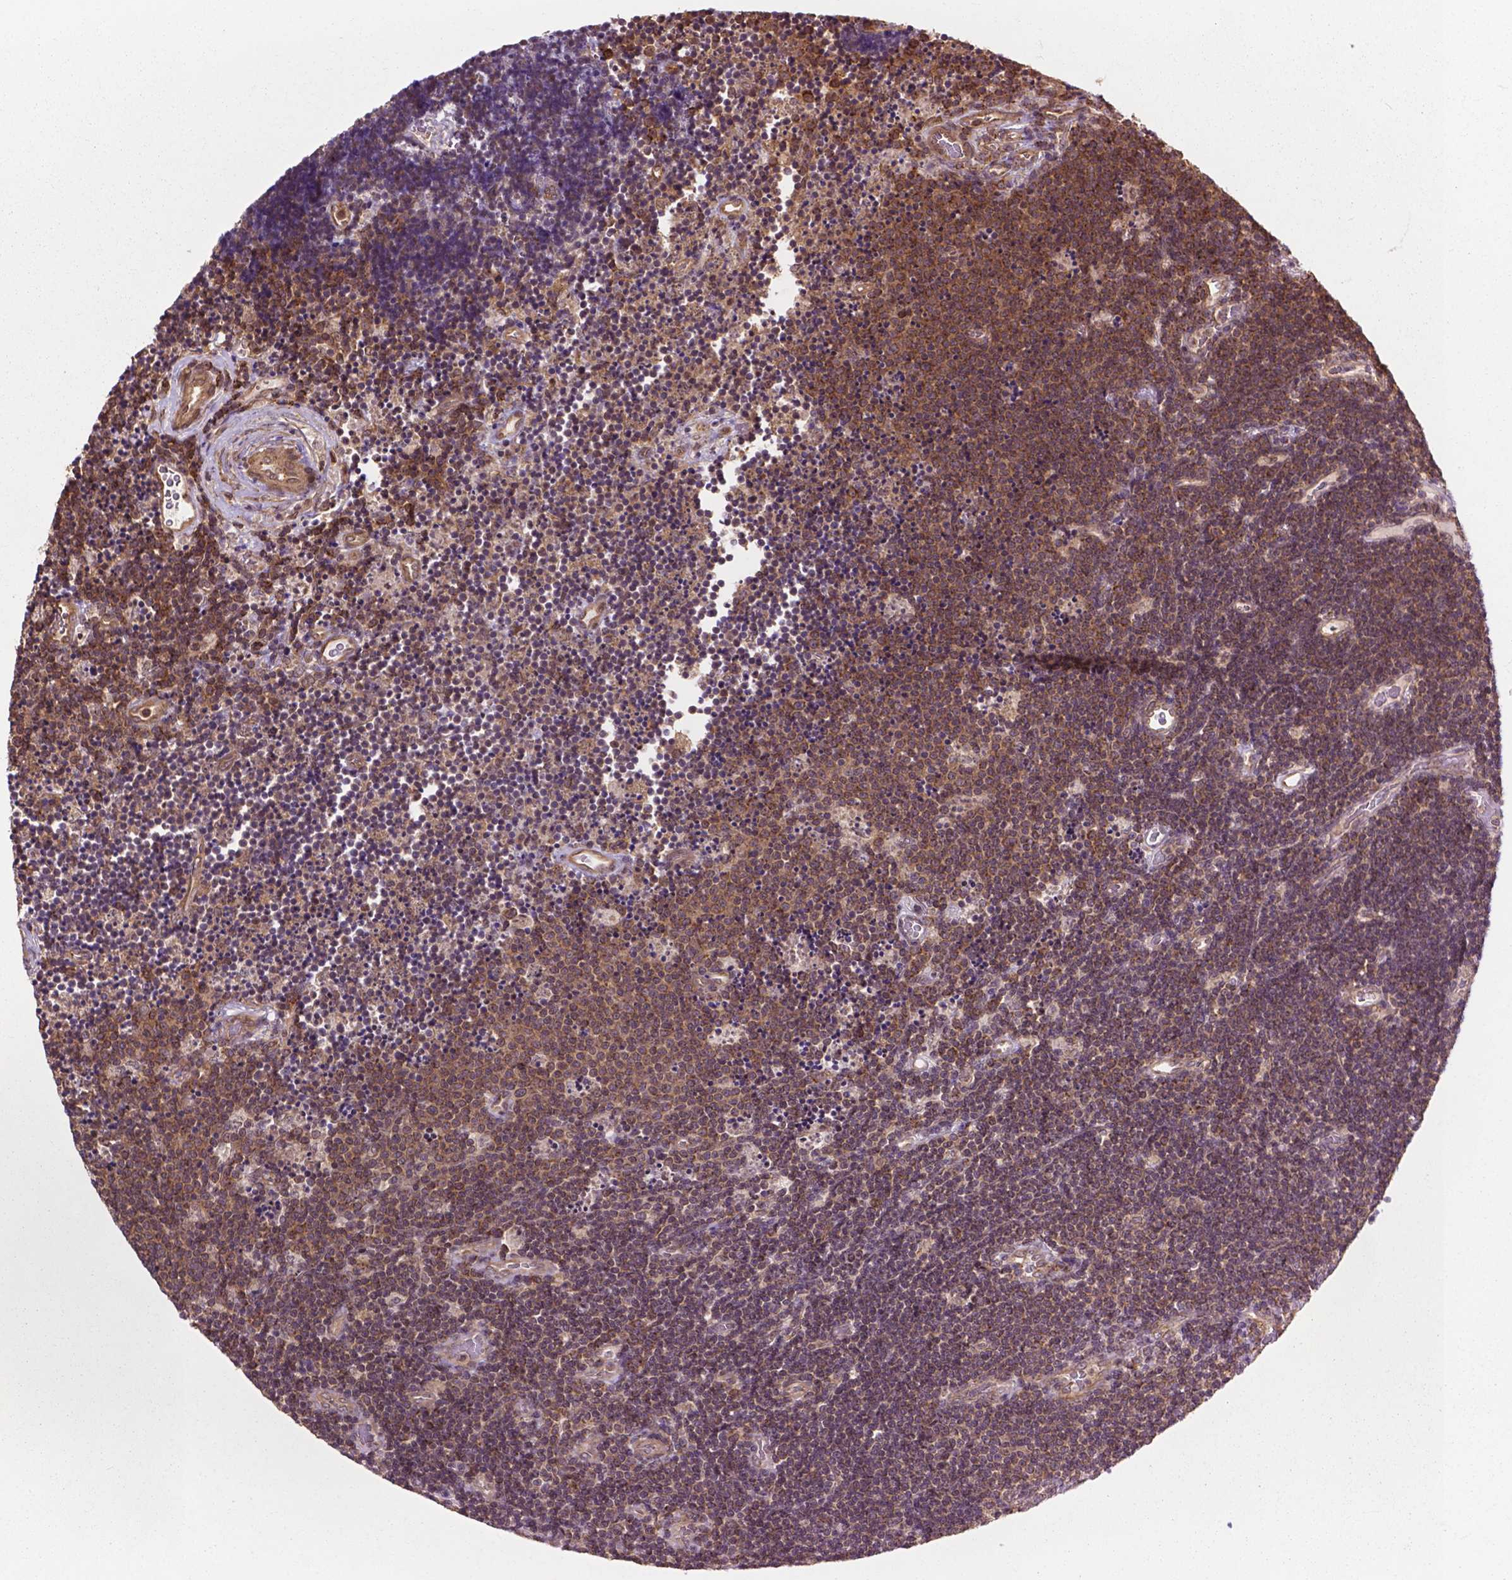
{"staining": {"intensity": "moderate", "quantity": "25%-75%", "location": "cytoplasmic/membranous"}, "tissue": "lymphoma", "cell_type": "Tumor cells", "image_type": "cancer", "snomed": [{"axis": "morphology", "description": "Malignant lymphoma, non-Hodgkin's type, Low grade"}, {"axis": "topography", "description": "Brain"}], "caption": "This micrograph exhibits immunohistochemistry staining of human low-grade malignant lymphoma, non-Hodgkin's type, with medium moderate cytoplasmic/membranous expression in approximately 25%-75% of tumor cells.", "gene": "PPP1CB", "patient": {"sex": "female", "age": 66}}